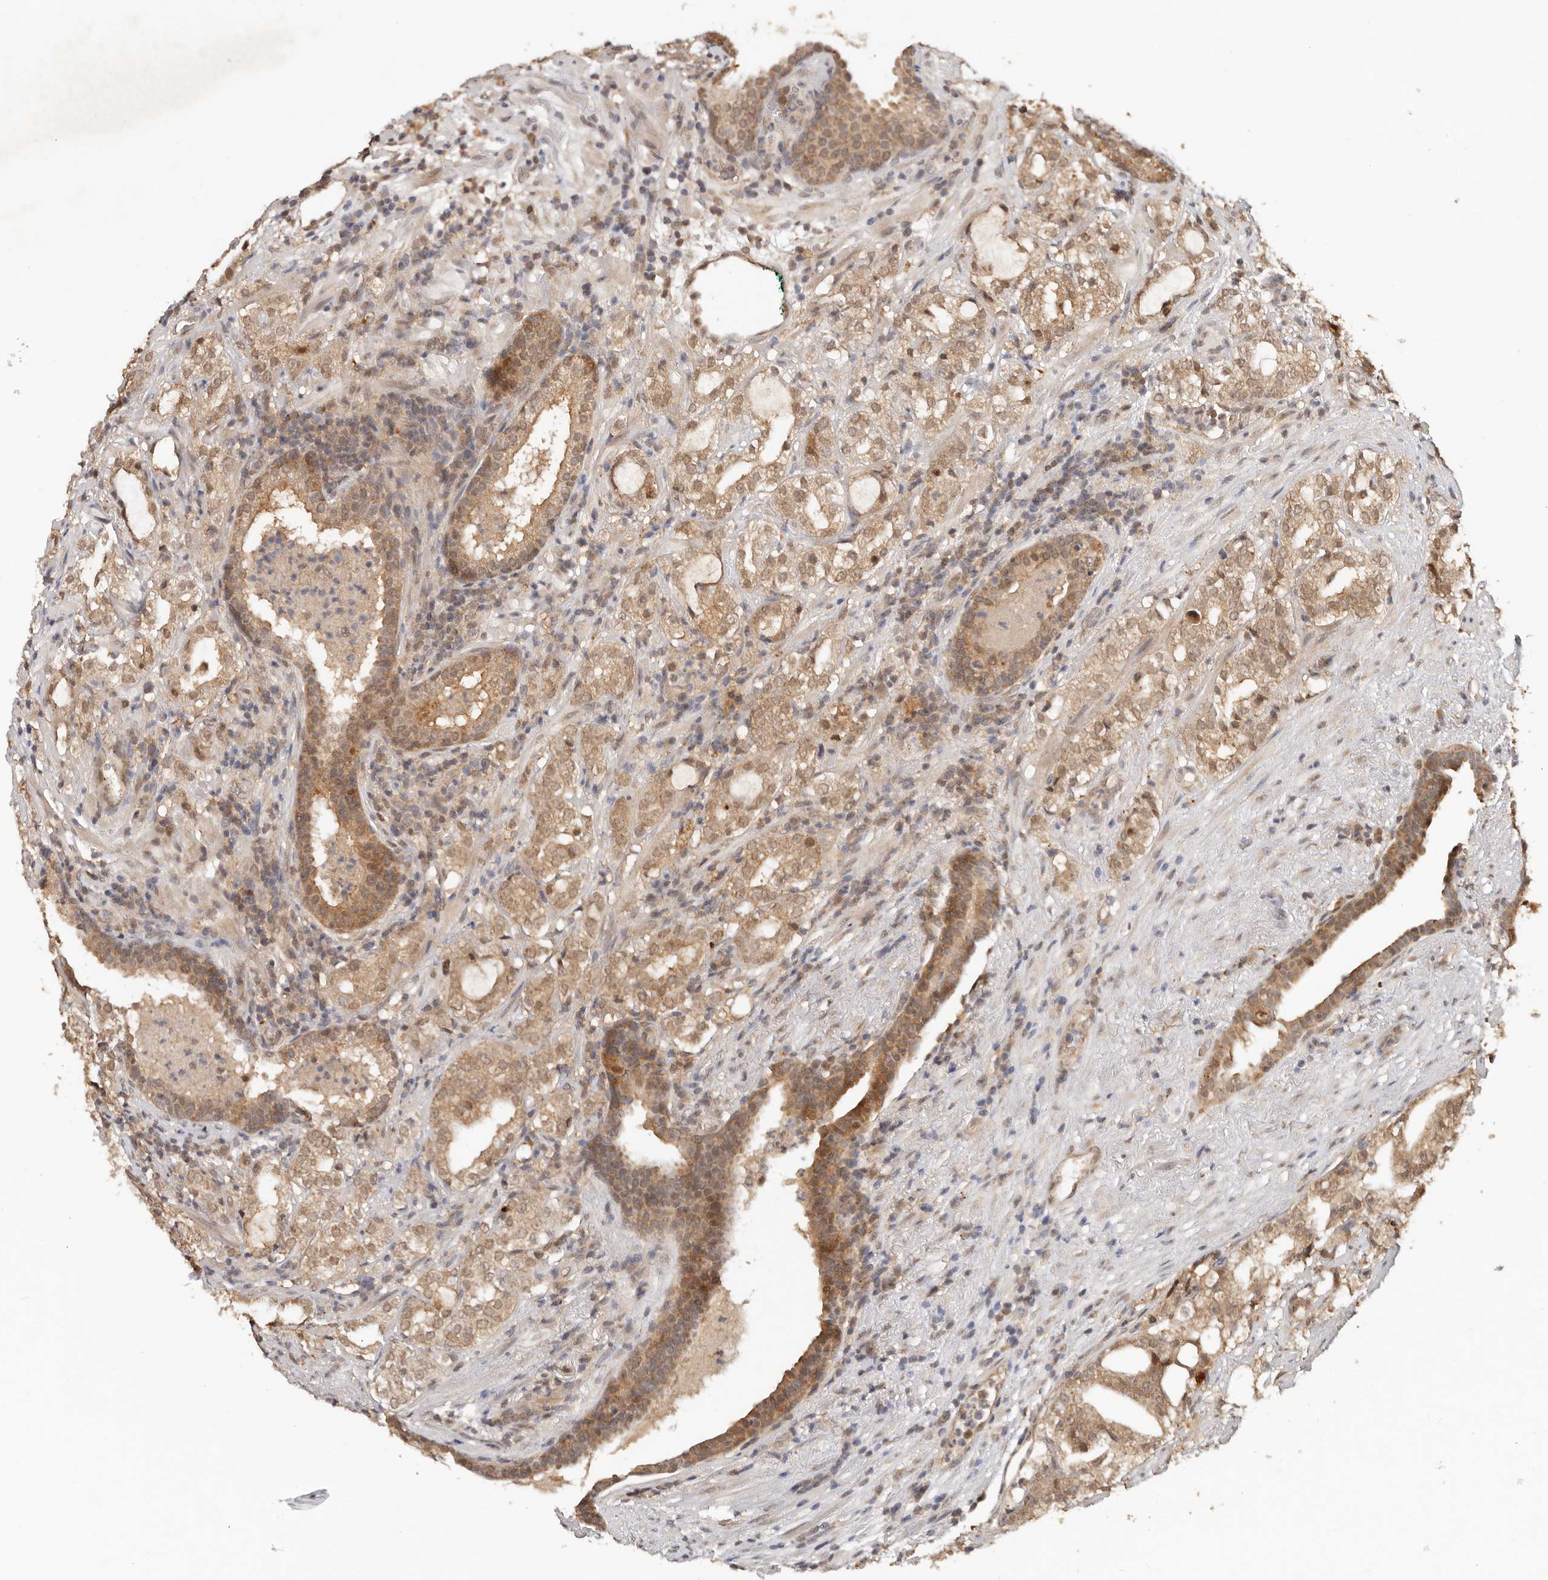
{"staining": {"intensity": "moderate", "quantity": ">75%", "location": "cytoplasmic/membranous,nuclear"}, "tissue": "prostate cancer", "cell_type": "Tumor cells", "image_type": "cancer", "snomed": [{"axis": "morphology", "description": "Adenocarcinoma, High grade"}, {"axis": "topography", "description": "Prostate"}], "caption": "Prostate adenocarcinoma (high-grade) stained with a brown dye displays moderate cytoplasmic/membranous and nuclear positive positivity in about >75% of tumor cells.", "gene": "PSMA5", "patient": {"sex": "male", "age": 64}}